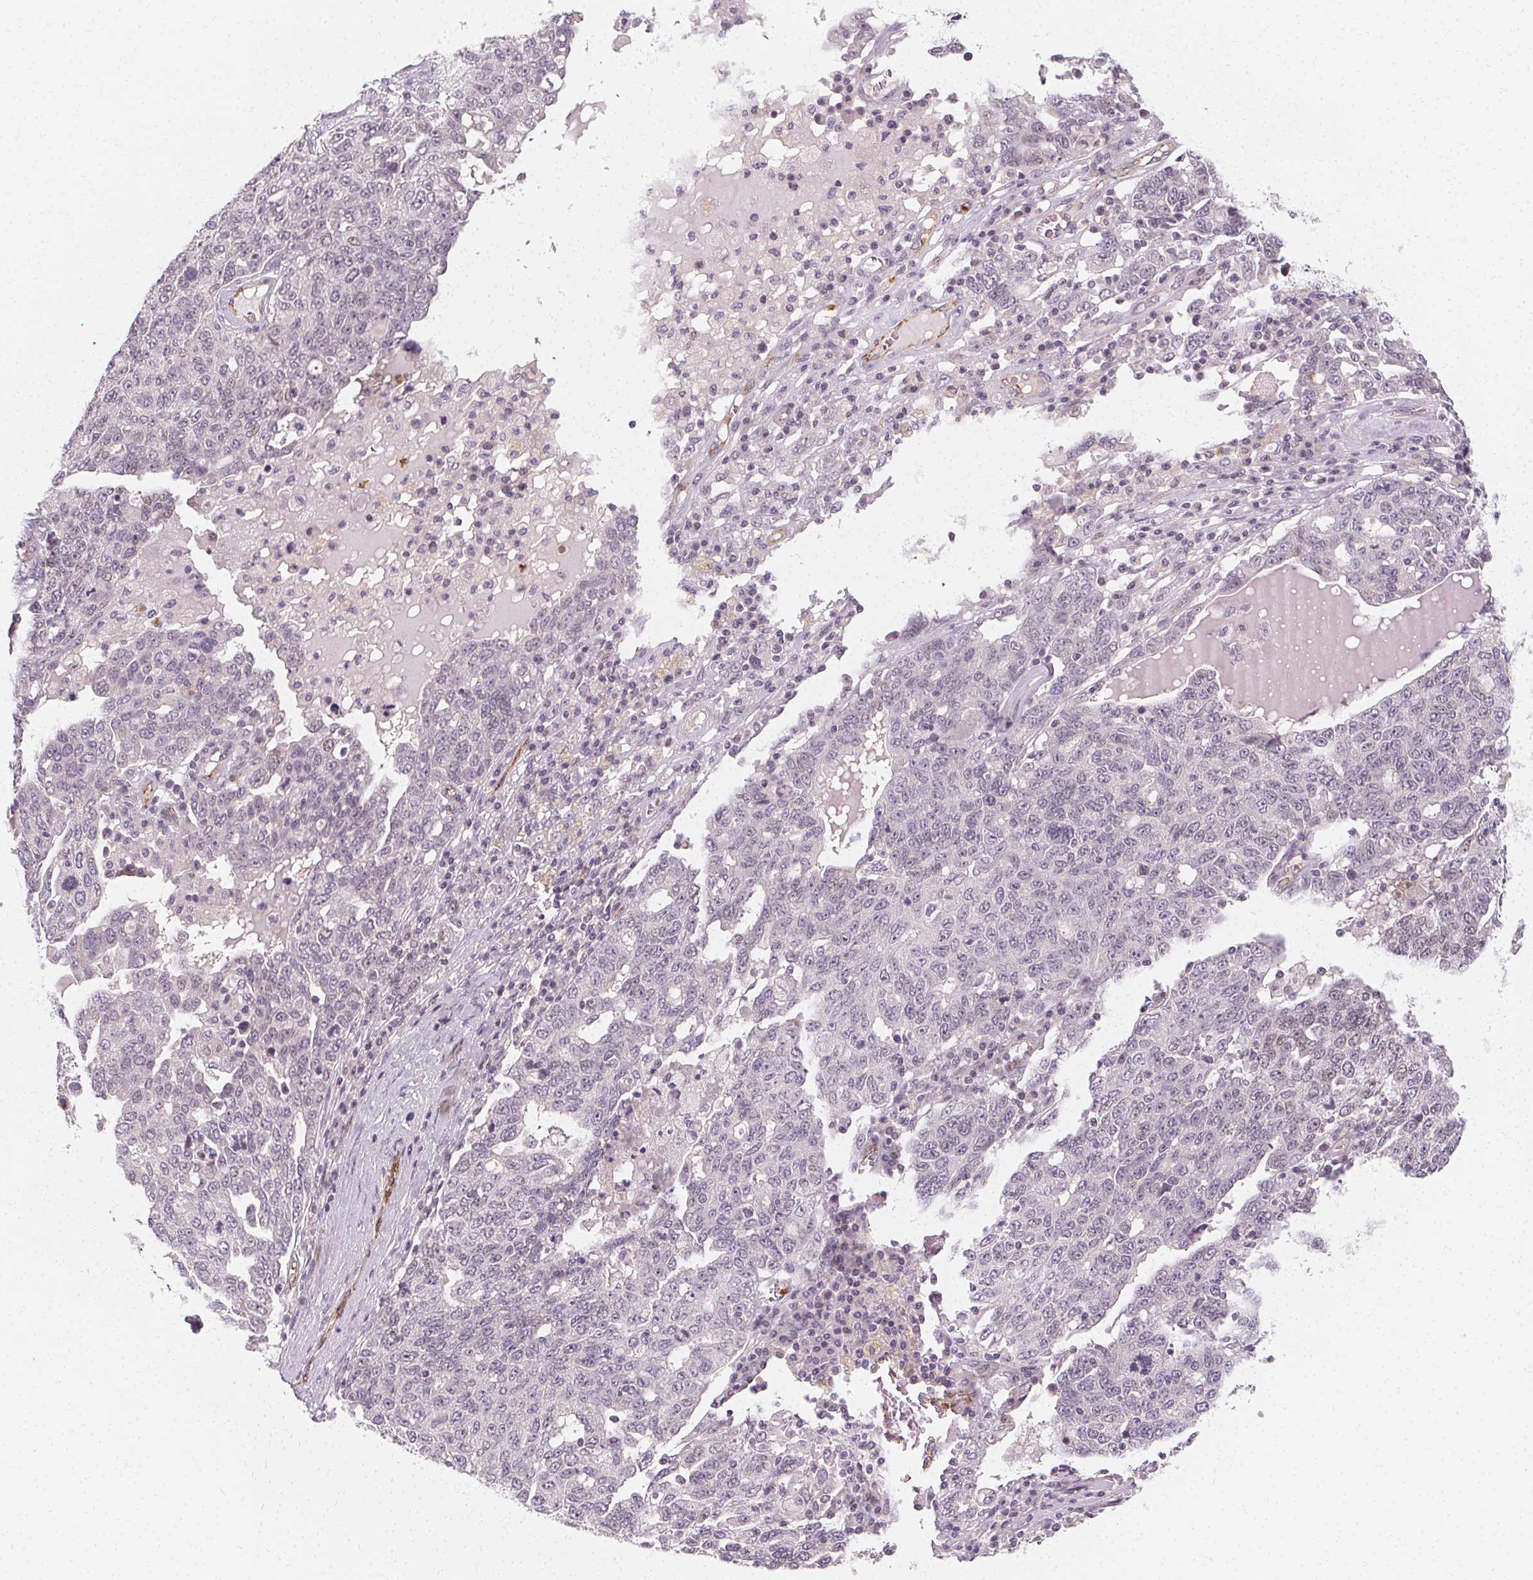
{"staining": {"intensity": "negative", "quantity": "none", "location": "none"}, "tissue": "ovarian cancer", "cell_type": "Tumor cells", "image_type": "cancer", "snomed": [{"axis": "morphology", "description": "Carcinoma, endometroid"}, {"axis": "topography", "description": "Ovary"}], "caption": "The image exhibits no staining of tumor cells in ovarian cancer (endometroid carcinoma). The staining is performed using DAB brown chromogen with nuclei counter-stained in using hematoxylin.", "gene": "CLCNKB", "patient": {"sex": "female", "age": 62}}